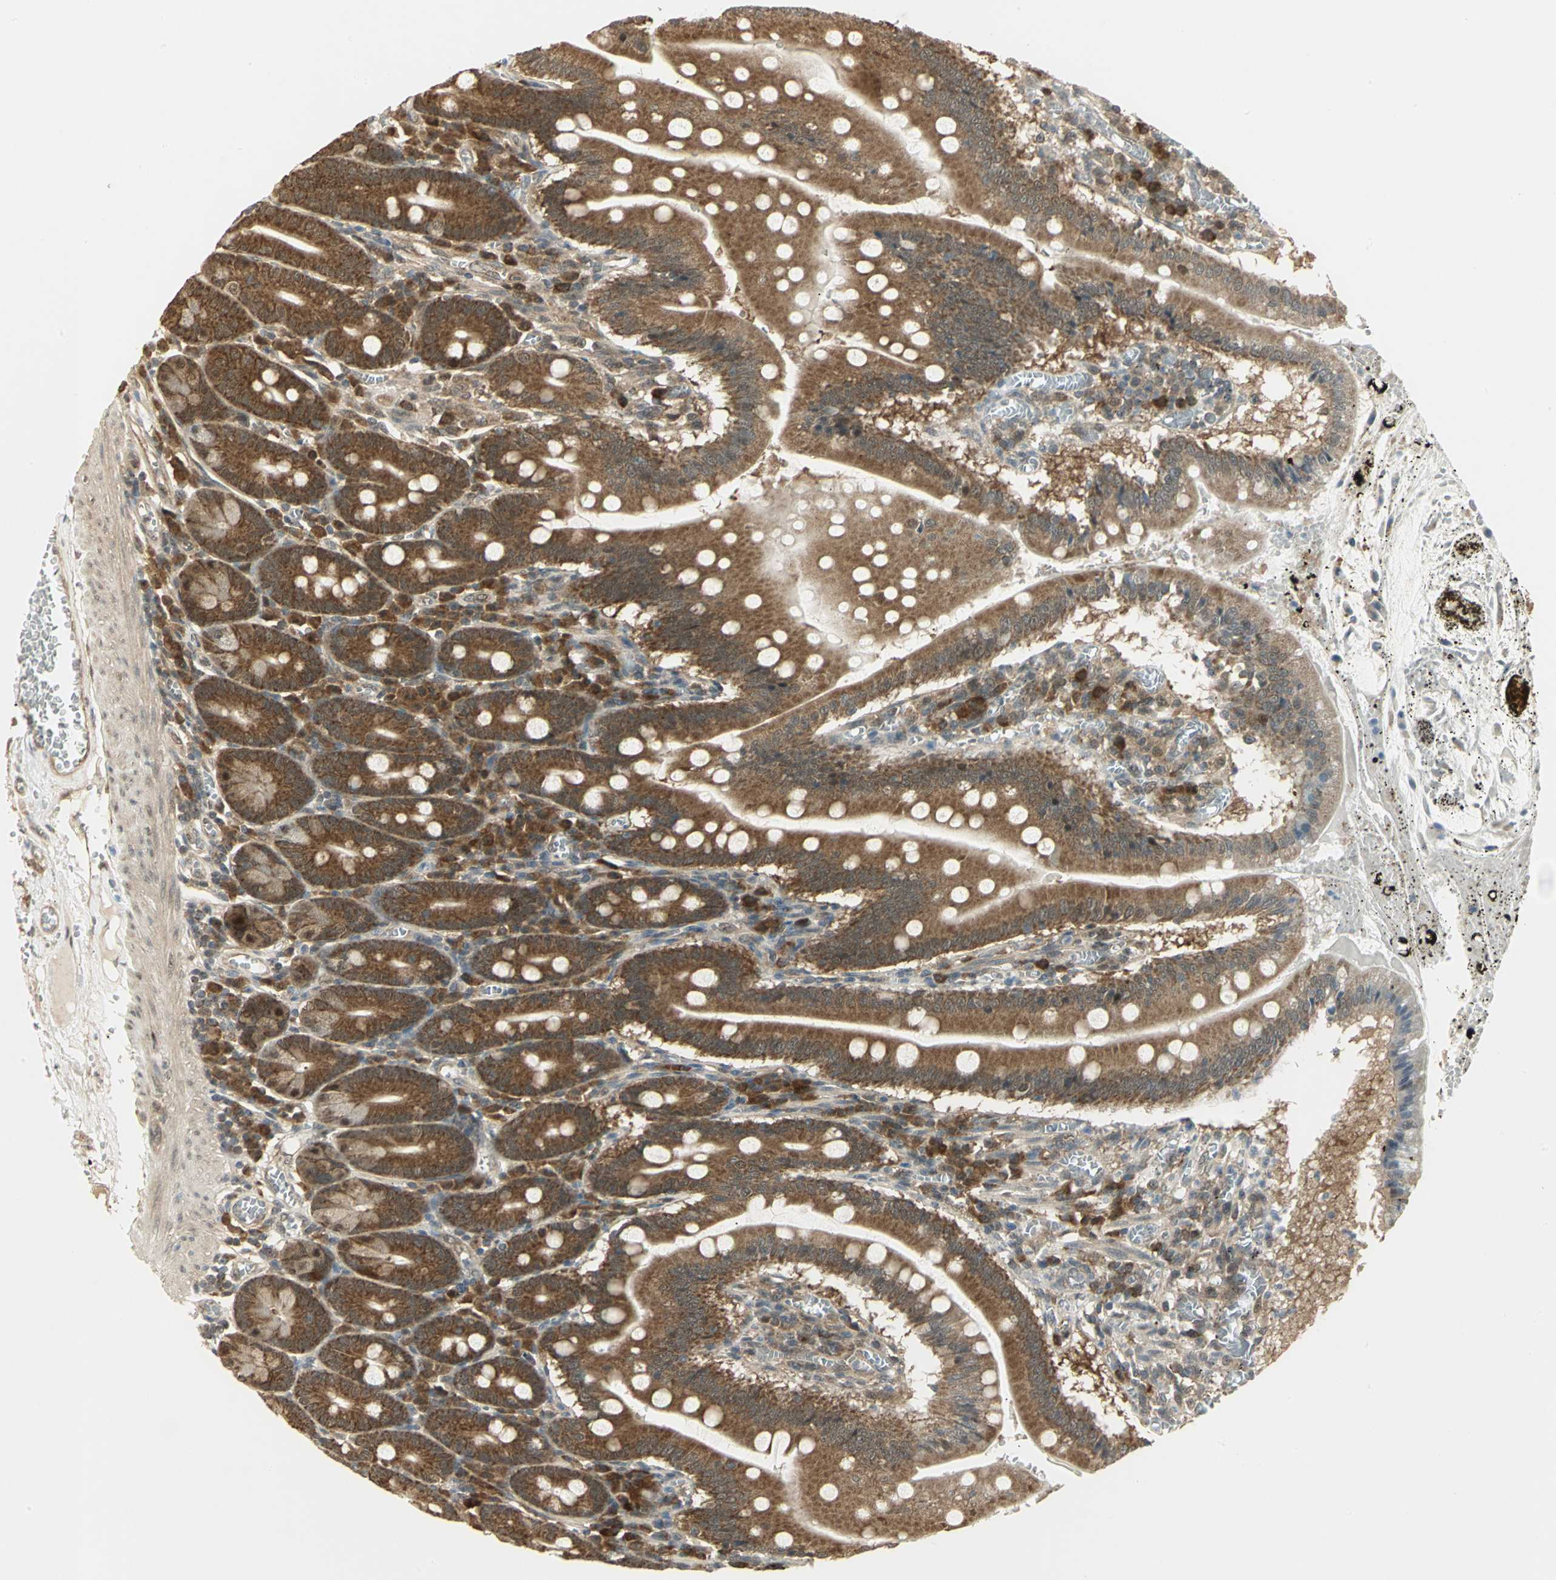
{"staining": {"intensity": "moderate", "quantity": ">75%", "location": "cytoplasmic/membranous"}, "tissue": "small intestine", "cell_type": "Glandular cells", "image_type": "normal", "snomed": [{"axis": "morphology", "description": "Normal tissue, NOS"}, {"axis": "topography", "description": "Small intestine"}], "caption": "Protein expression analysis of unremarkable small intestine reveals moderate cytoplasmic/membranous expression in approximately >75% of glandular cells.", "gene": "PSMC4", "patient": {"sex": "male", "age": 71}}